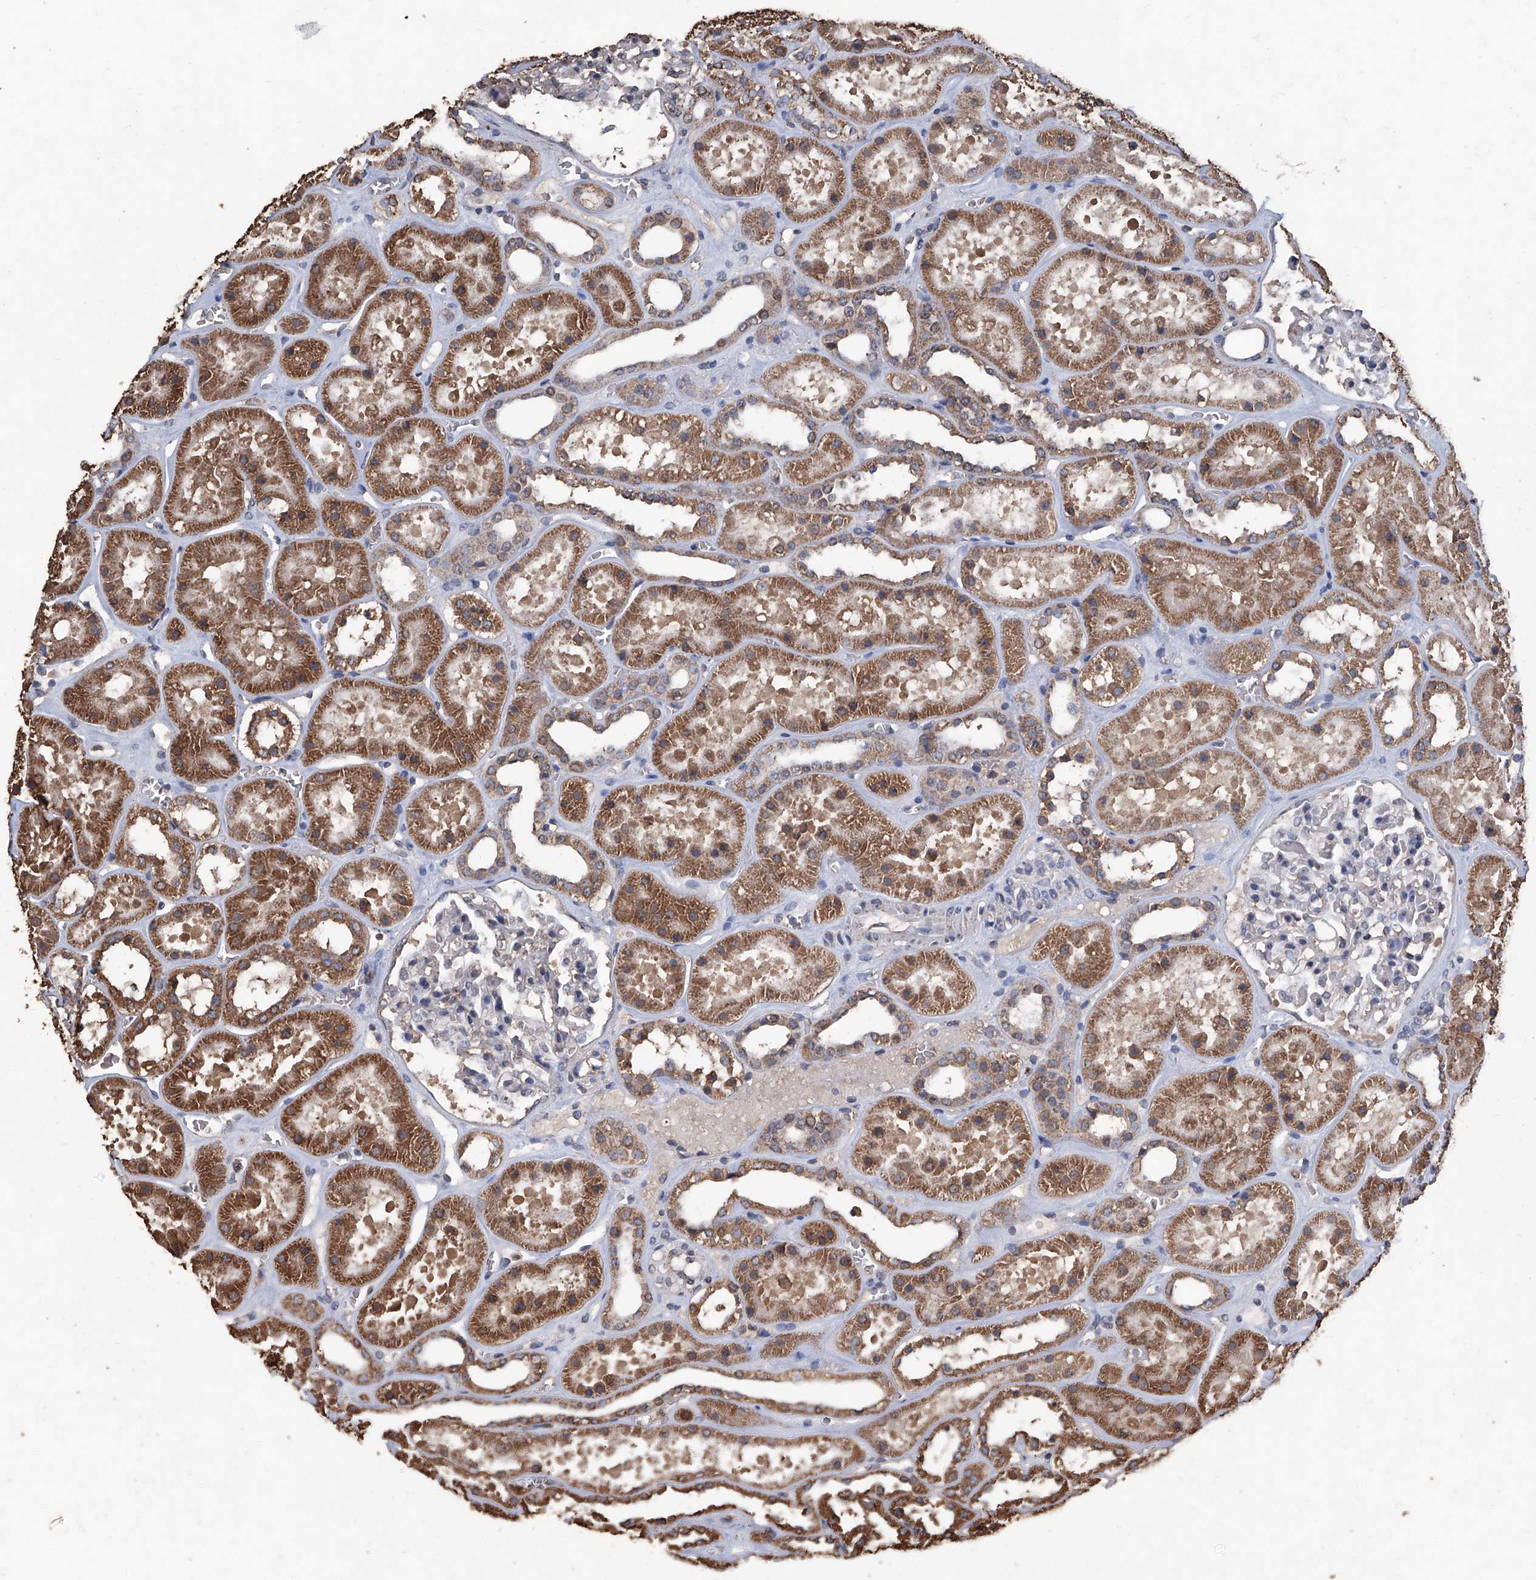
{"staining": {"intensity": "negative", "quantity": "none", "location": "none"}, "tissue": "kidney", "cell_type": "Cells in glomeruli", "image_type": "normal", "snomed": [{"axis": "morphology", "description": "Normal tissue, NOS"}, {"axis": "topography", "description": "Kidney"}], "caption": "This is a micrograph of immunohistochemistry staining of benign kidney, which shows no expression in cells in glomeruli. Nuclei are stained in blue.", "gene": "STARD7", "patient": {"sex": "female", "age": 41}}